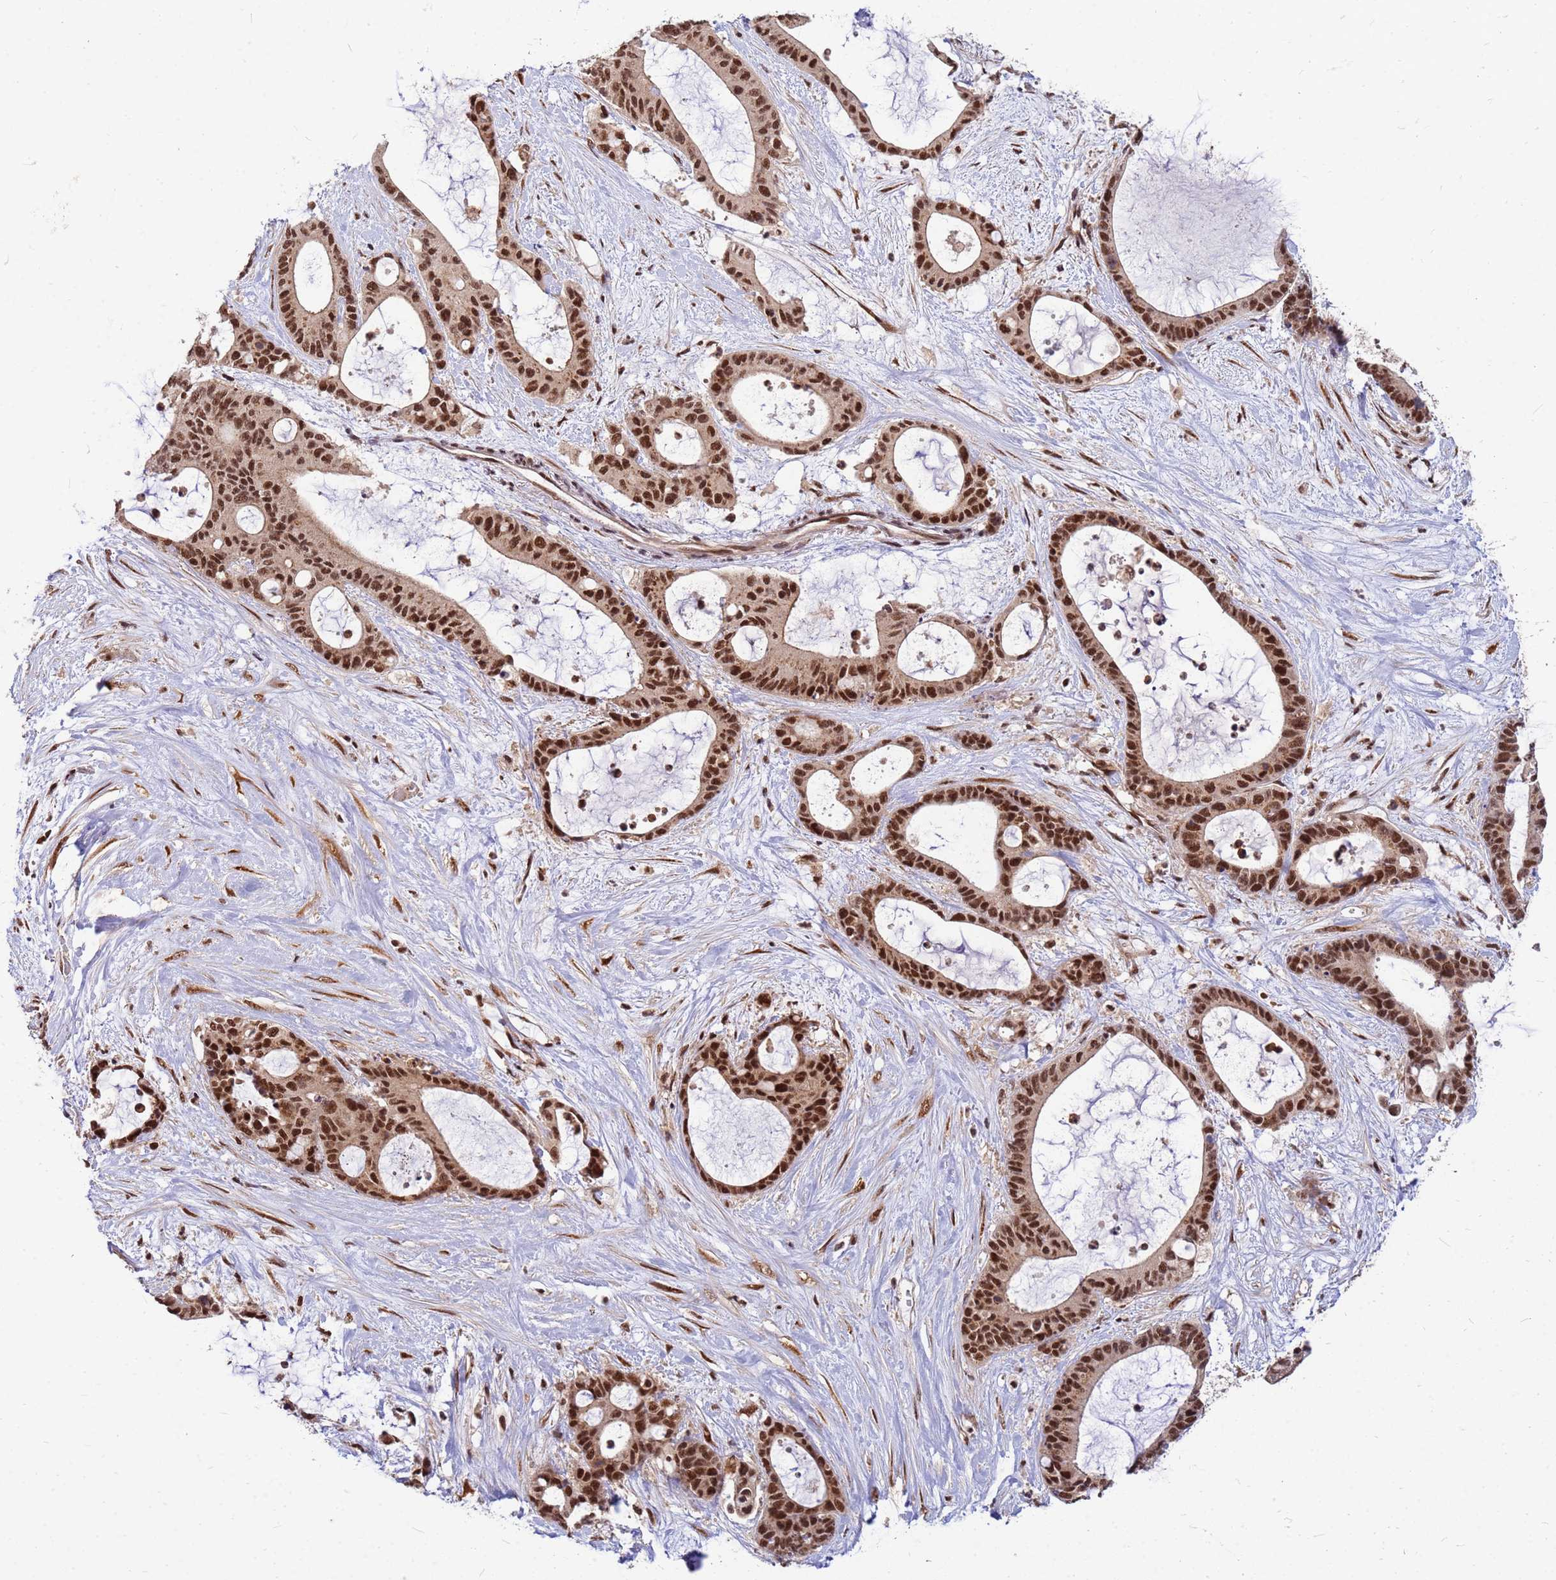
{"staining": {"intensity": "strong", "quantity": ">75%", "location": "nuclear"}, "tissue": "liver cancer", "cell_type": "Tumor cells", "image_type": "cancer", "snomed": [{"axis": "morphology", "description": "Normal tissue, NOS"}, {"axis": "morphology", "description": "Cholangiocarcinoma"}, {"axis": "topography", "description": "Liver"}, {"axis": "topography", "description": "Peripheral nerve tissue"}], "caption": "A brown stain labels strong nuclear expression of a protein in human liver cancer tumor cells.", "gene": "NCBP2", "patient": {"sex": "female", "age": 73}}